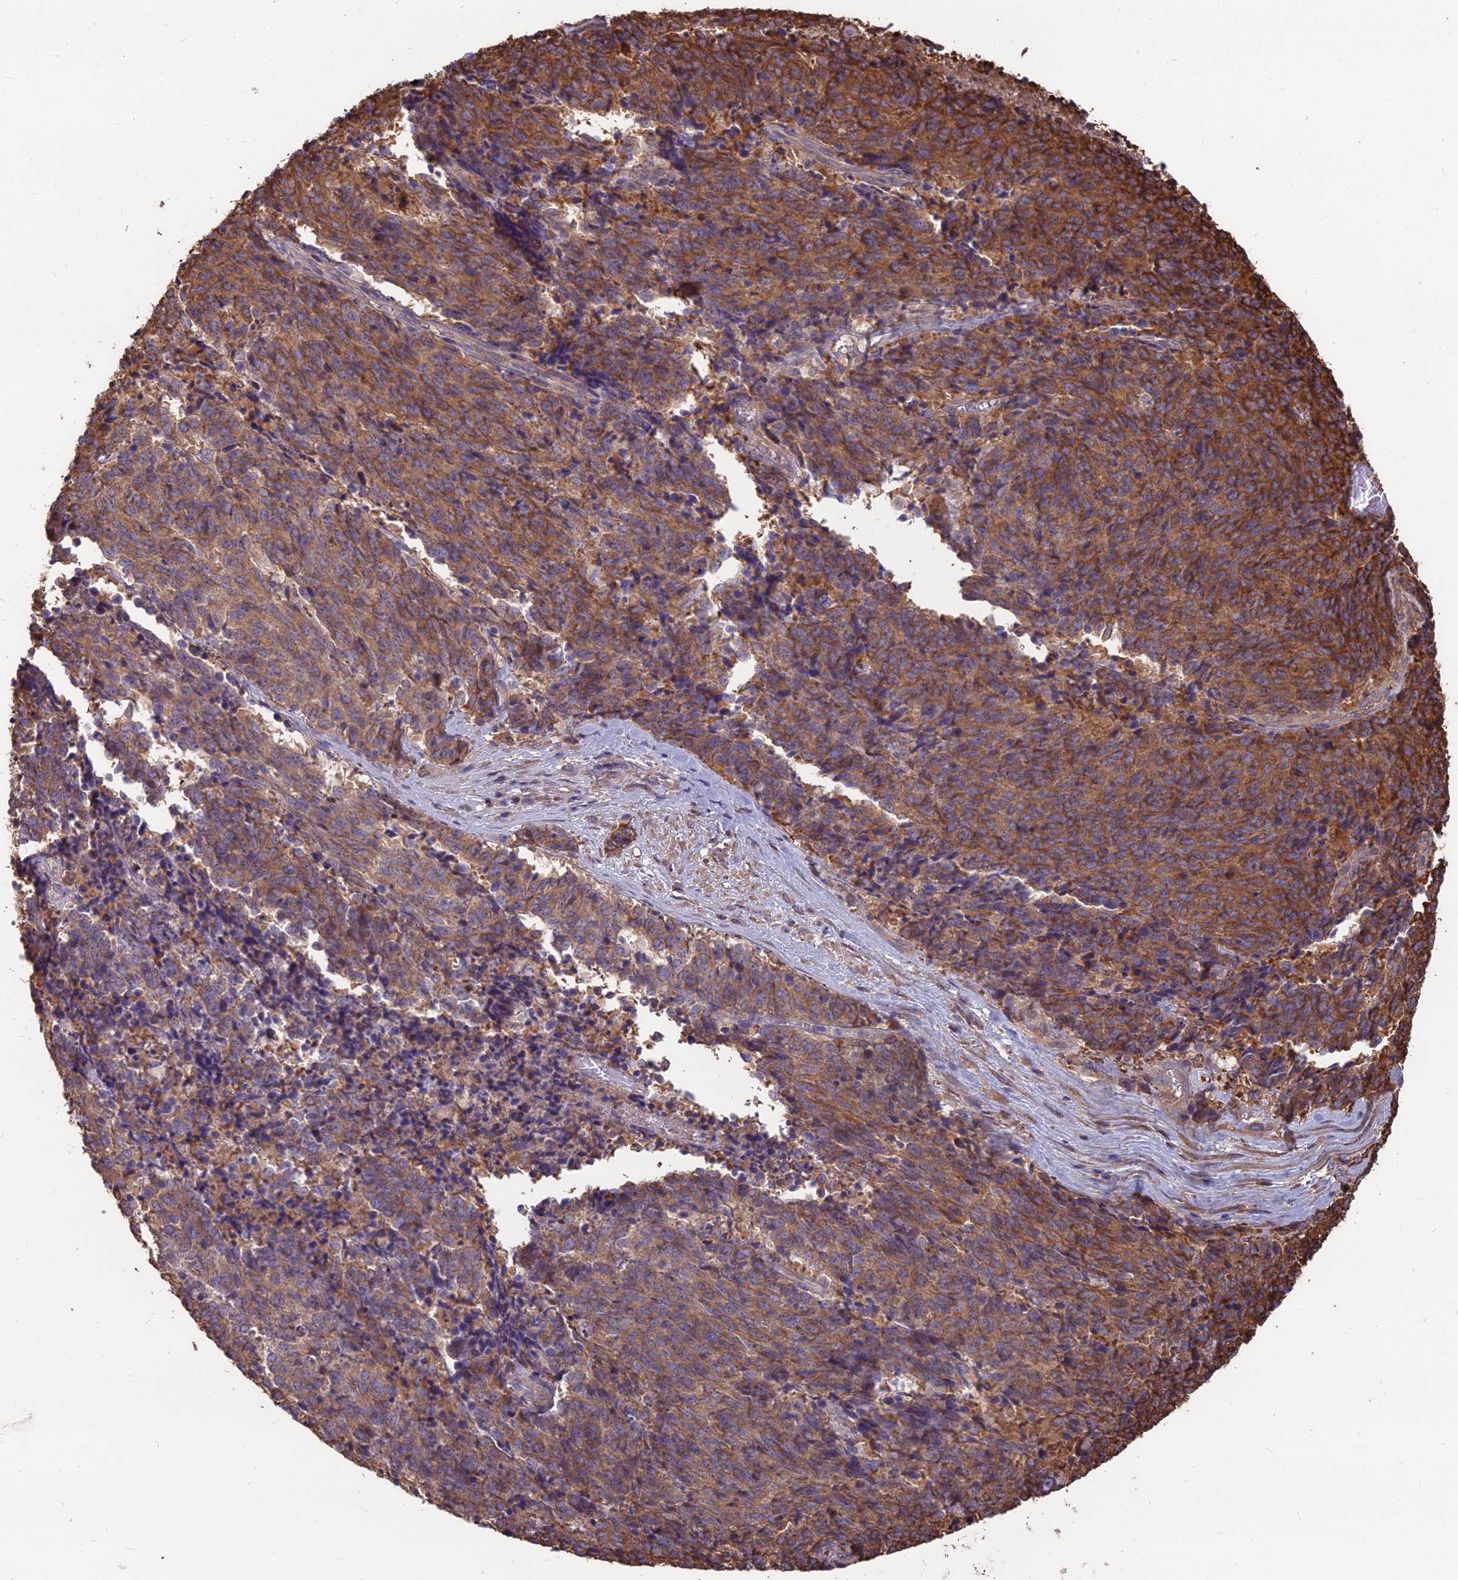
{"staining": {"intensity": "moderate", "quantity": ">75%", "location": "cytoplasmic/membranous"}, "tissue": "cervical cancer", "cell_type": "Tumor cells", "image_type": "cancer", "snomed": [{"axis": "morphology", "description": "Squamous cell carcinoma, NOS"}, {"axis": "topography", "description": "Cervix"}], "caption": "Protein staining demonstrates moderate cytoplasmic/membranous expression in approximately >75% of tumor cells in squamous cell carcinoma (cervical).", "gene": "LSM6", "patient": {"sex": "female", "age": 29}}